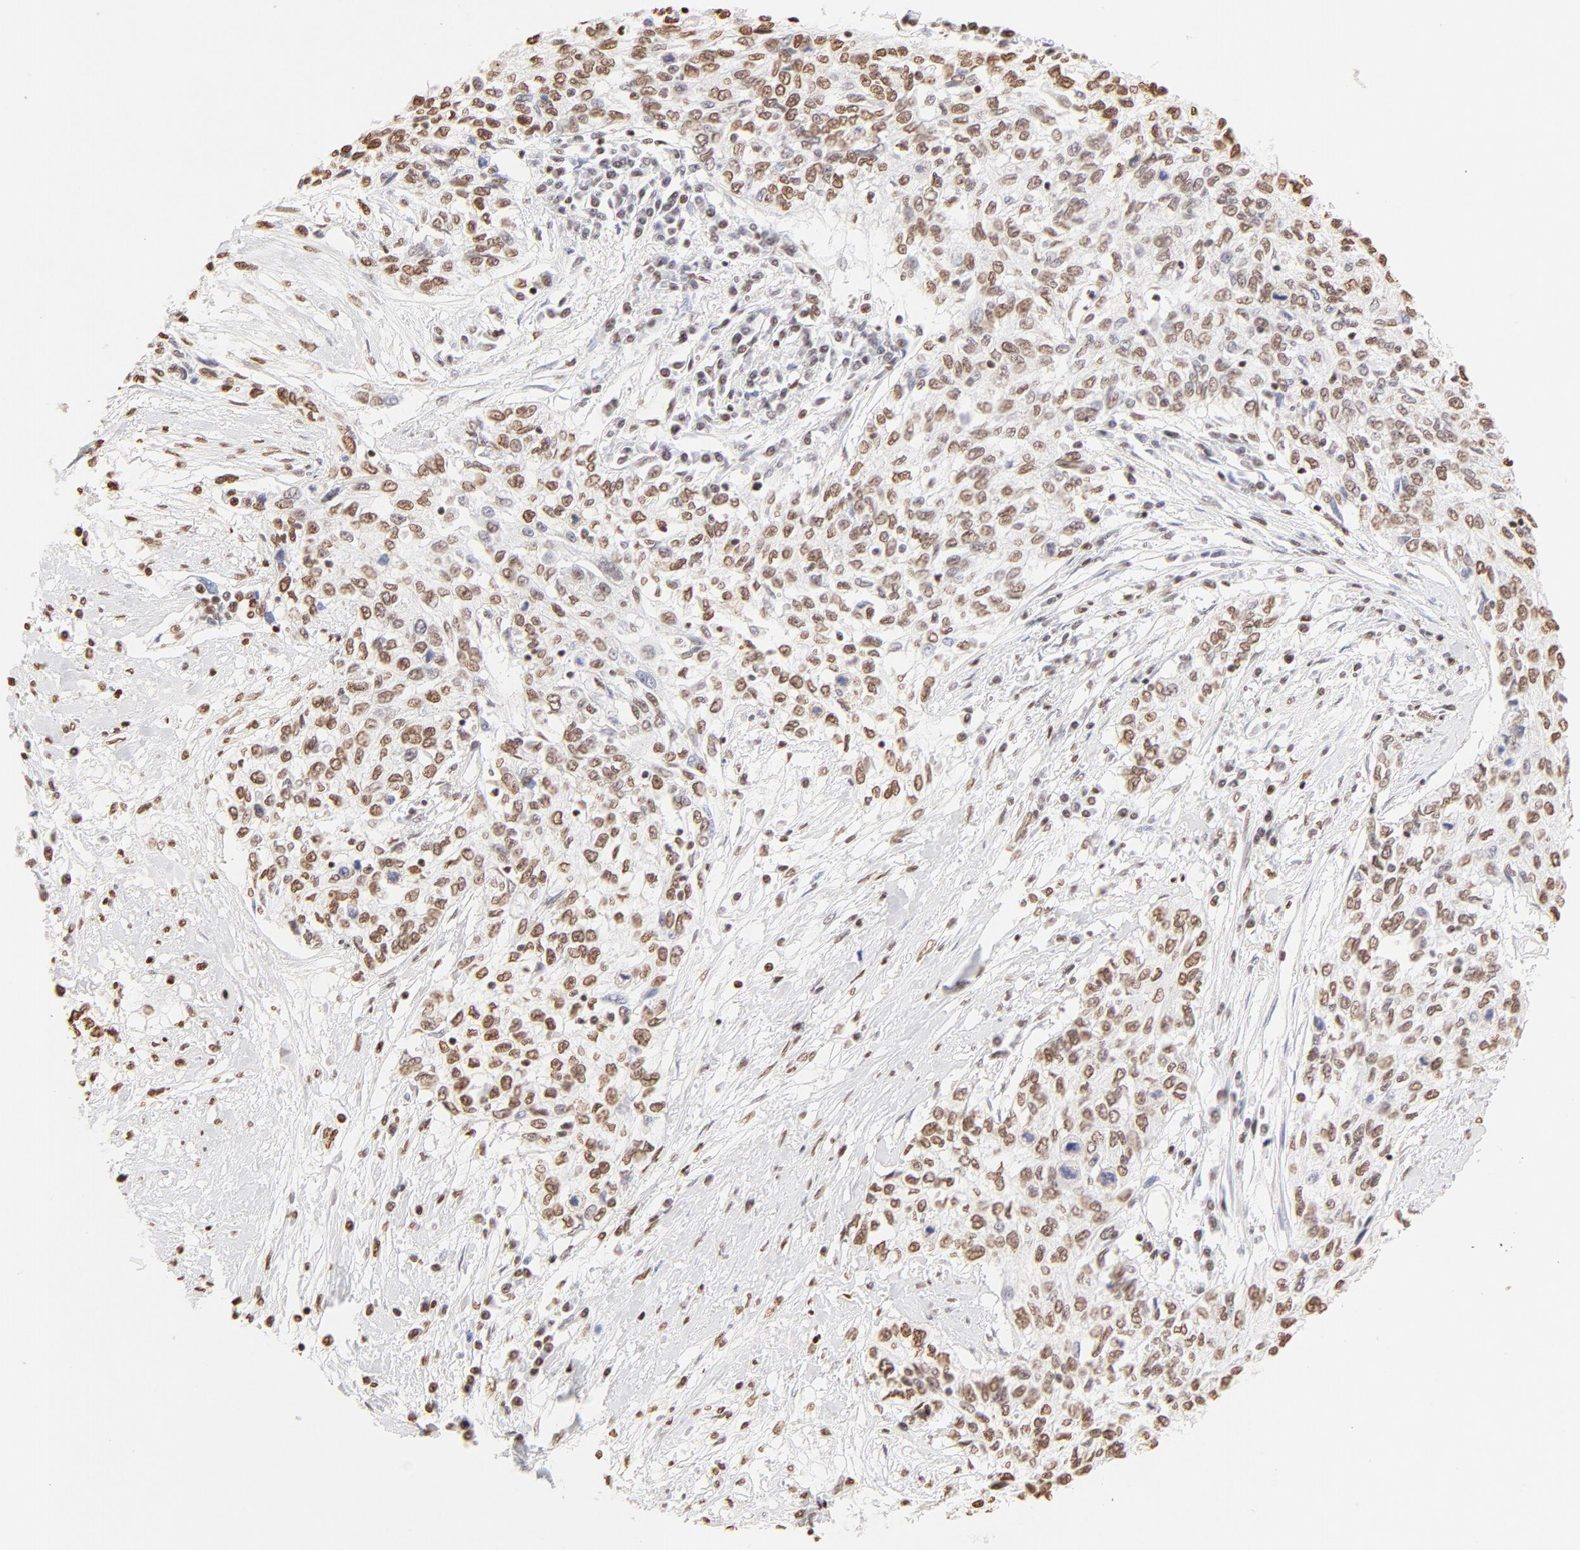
{"staining": {"intensity": "moderate", "quantity": ">75%", "location": "nuclear"}, "tissue": "cervical cancer", "cell_type": "Tumor cells", "image_type": "cancer", "snomed": [{"axis": "morphology", "description": "Squamous cell carcinoma, NOS"}, {"axis": "topography", "description": "Cervix"}], "caption": "DAB (3,3'-diaminobenzidine) immunohistochemical staining of human squamous cell carcinoma (cervical) demonstrates moderate nuclear protein positivity in about >75% of tumor cells.", "gene": "ZNF540", "patient": {"sex": "female", "age": 57}}